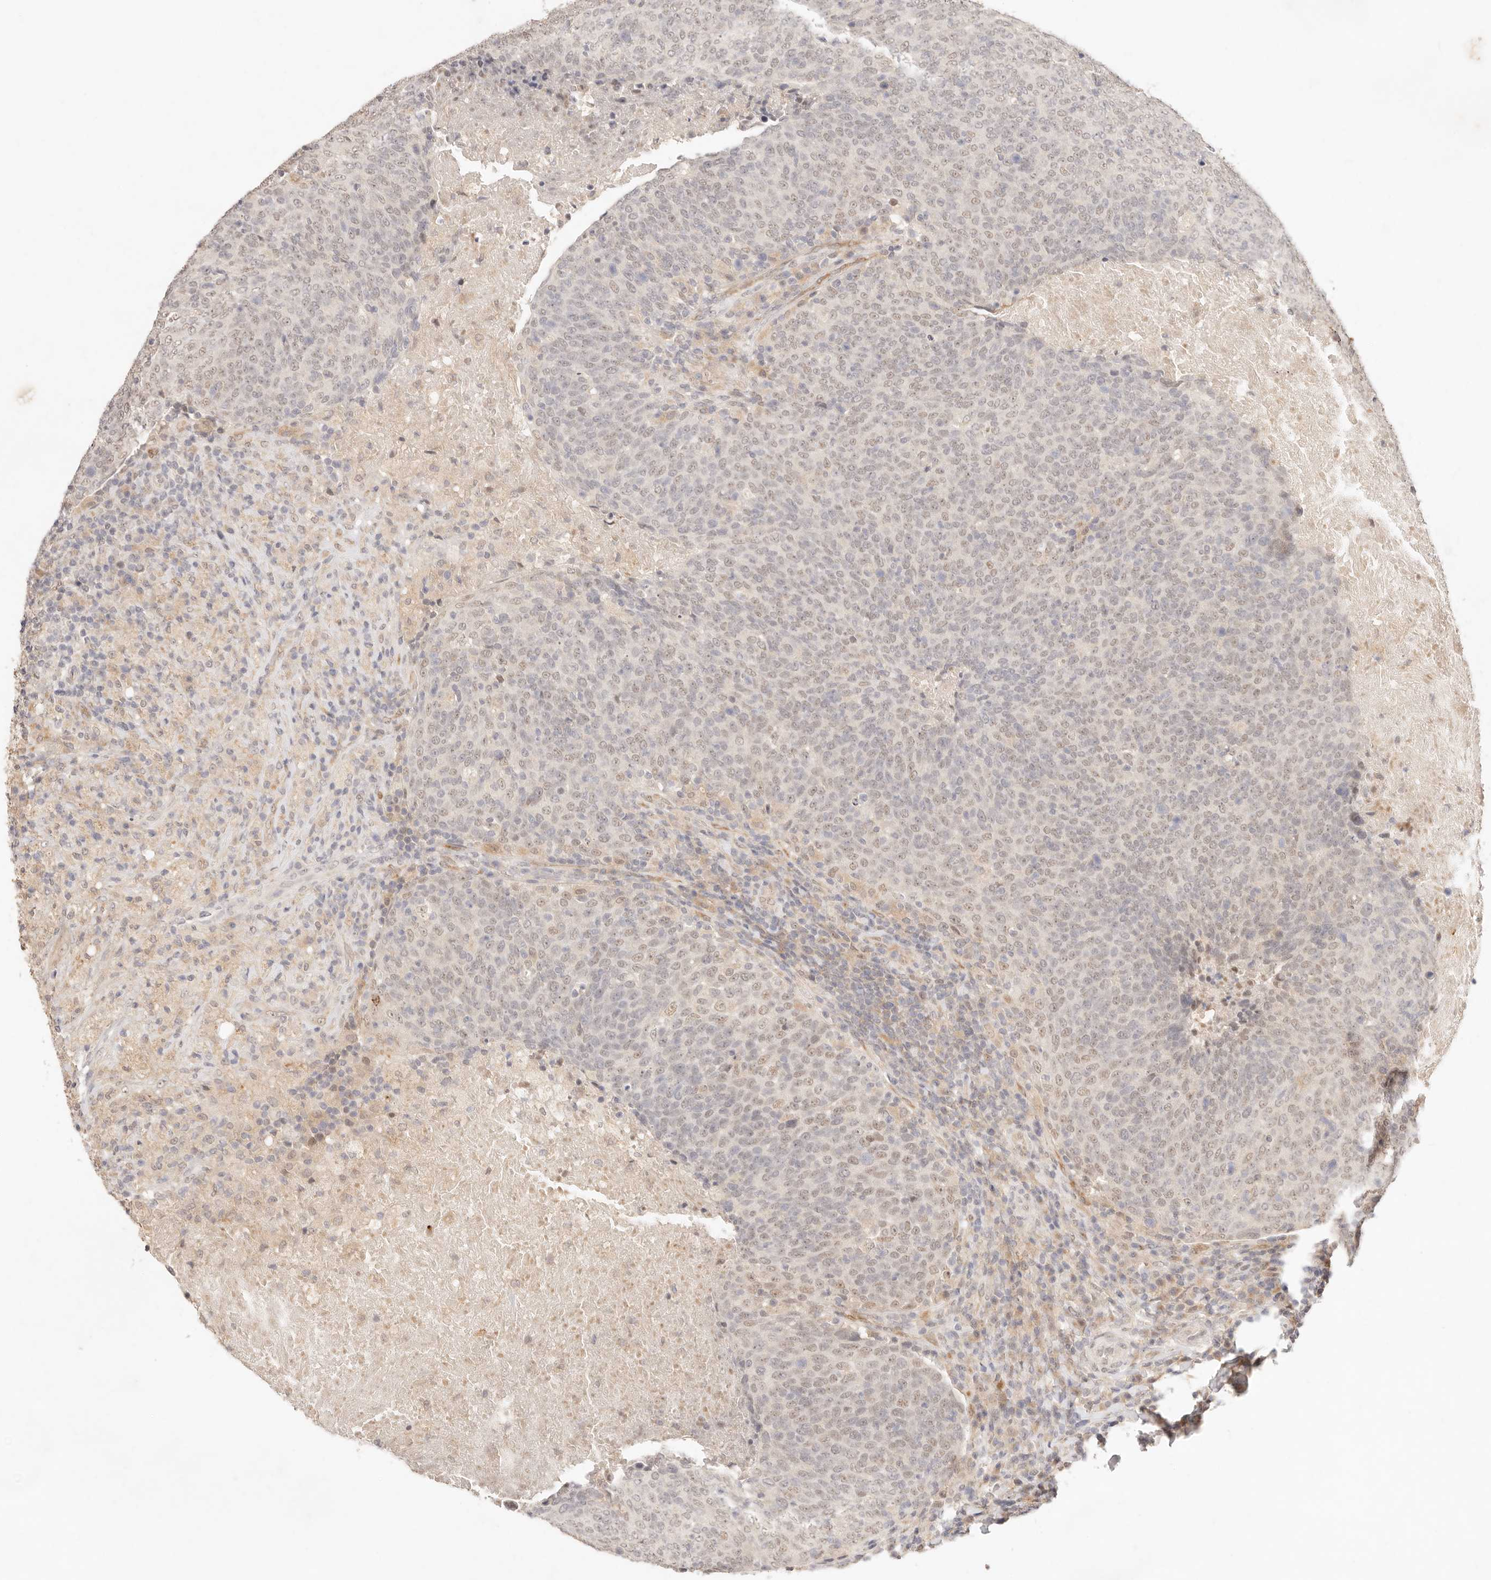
{"staining": {"intensity": "weak", "quantity": "25%-75%", "location": "nuclear"}, "tissue": "head and neck cancer", "cell_type": "Tumor cells", "image_type": "cancer", "snomed": [{"axis": "morphology", "description": "Squamous cell carcinoma, NOS"}, {"axis": "morphology", "description": "Squamous cell carcinoma, metastatic, NOS"}, {"axis": "topography", "description": "Lymph node"}, {"axis": "topography", "description": "Head-Neck"}], "caption": "A photomicrograph of head and neck metastatic squamous cell carcinoma stained for a protein shows weak nuclear brown staining in tumor cells.", "gene": "GPR156", "patient": {"sex": "male", "age": 62}}